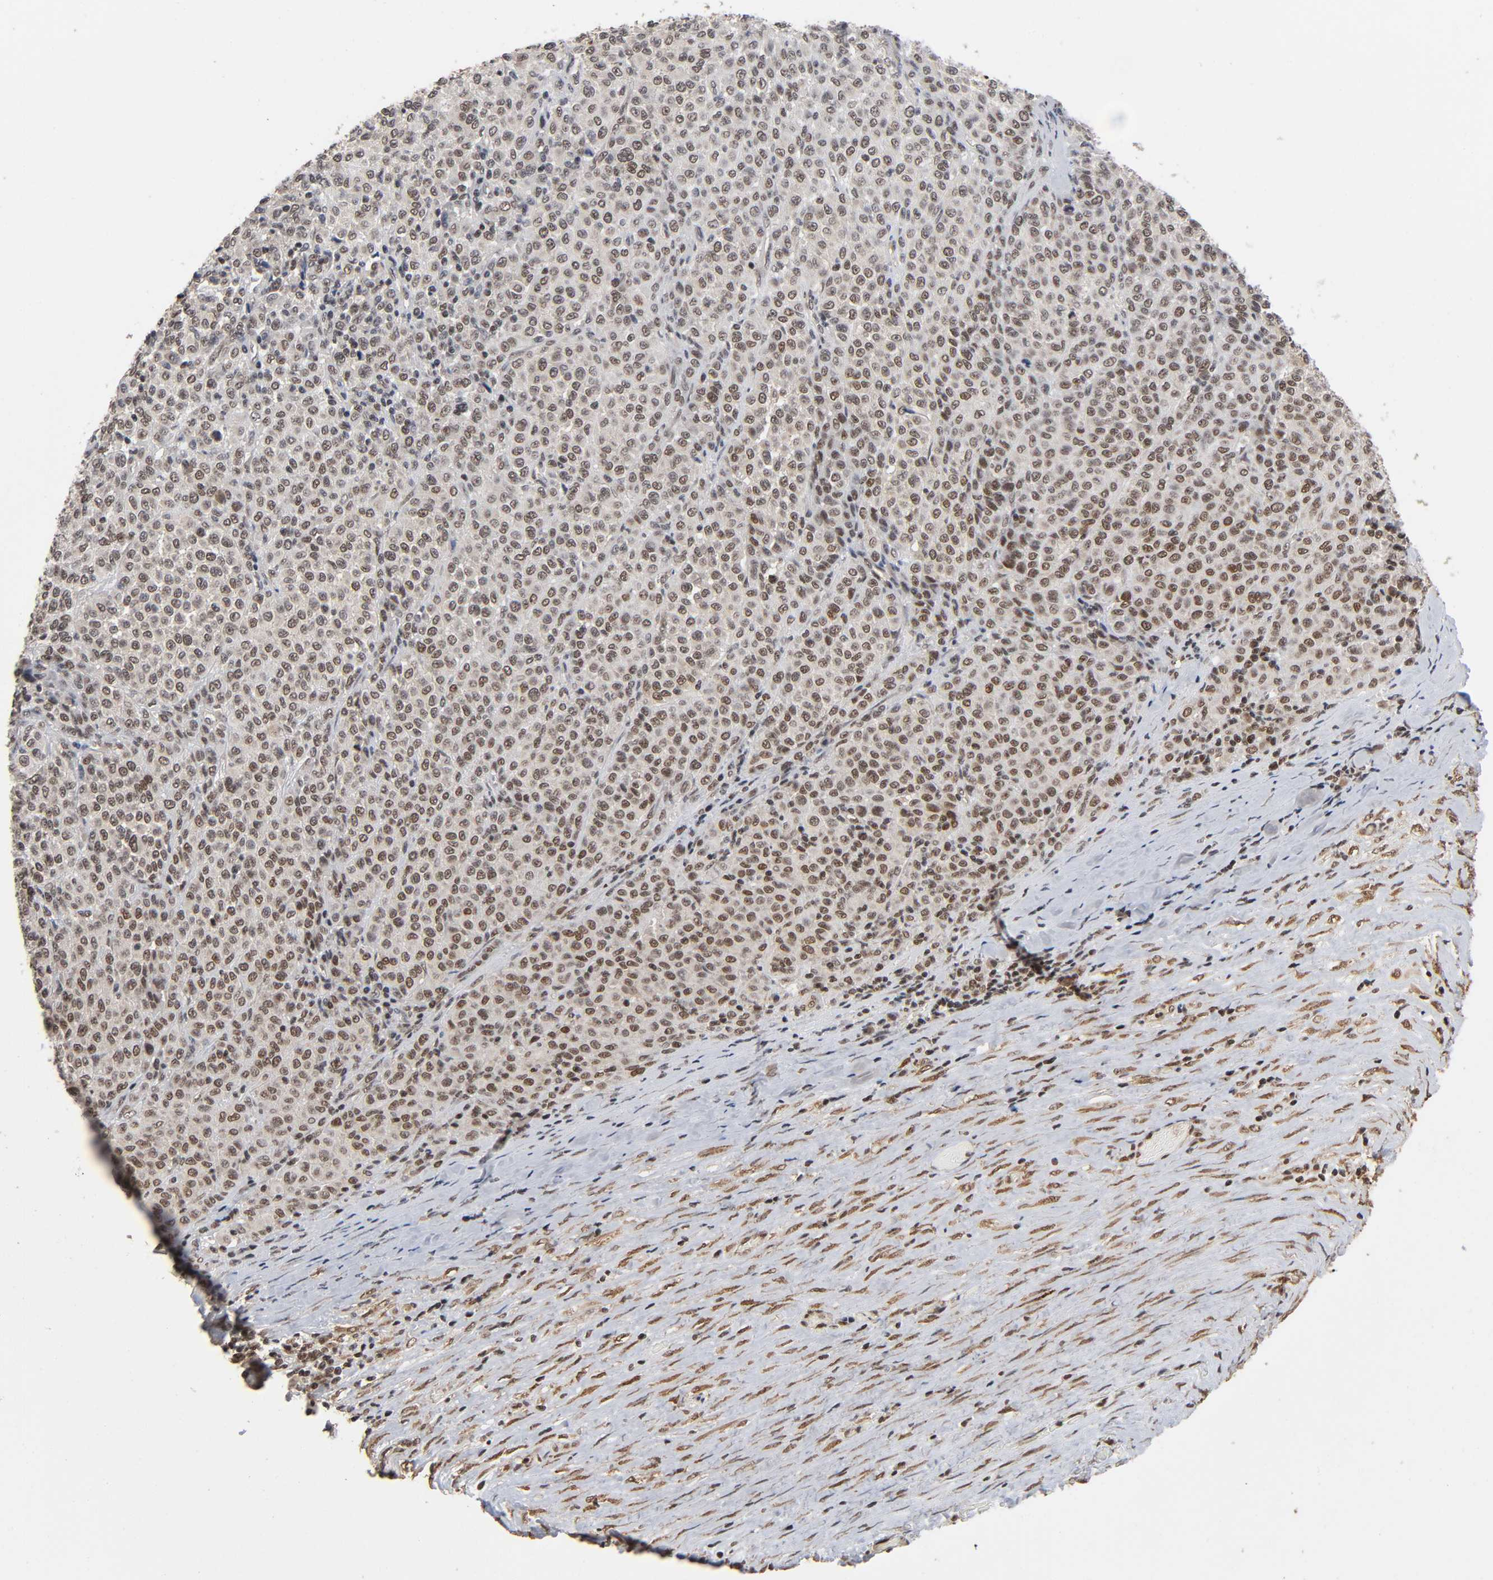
{"staining": {"intensity": "moderate", "quantity": "25%-75%", "location": "cytoplasmic/membranous,nuclear"}, "tissue": "melanoma", "cell_type": "Tumor cells", "image_type": "cancer", "snomed": [{"axis": "morphology", "description": "Malignant melanoma, Metastatic site"}, {"axis": "topography", "description": "Pancreas"}], "caption": "This image displays immunohistochemistry (IHC) staining of melanoma, with medium moderate cytoplasmic/membranous and nuclear positivity in about 25%-75% of tumor cells.", "gene": "ZNF384", "patient": {"sex": "female", "age": 30}}